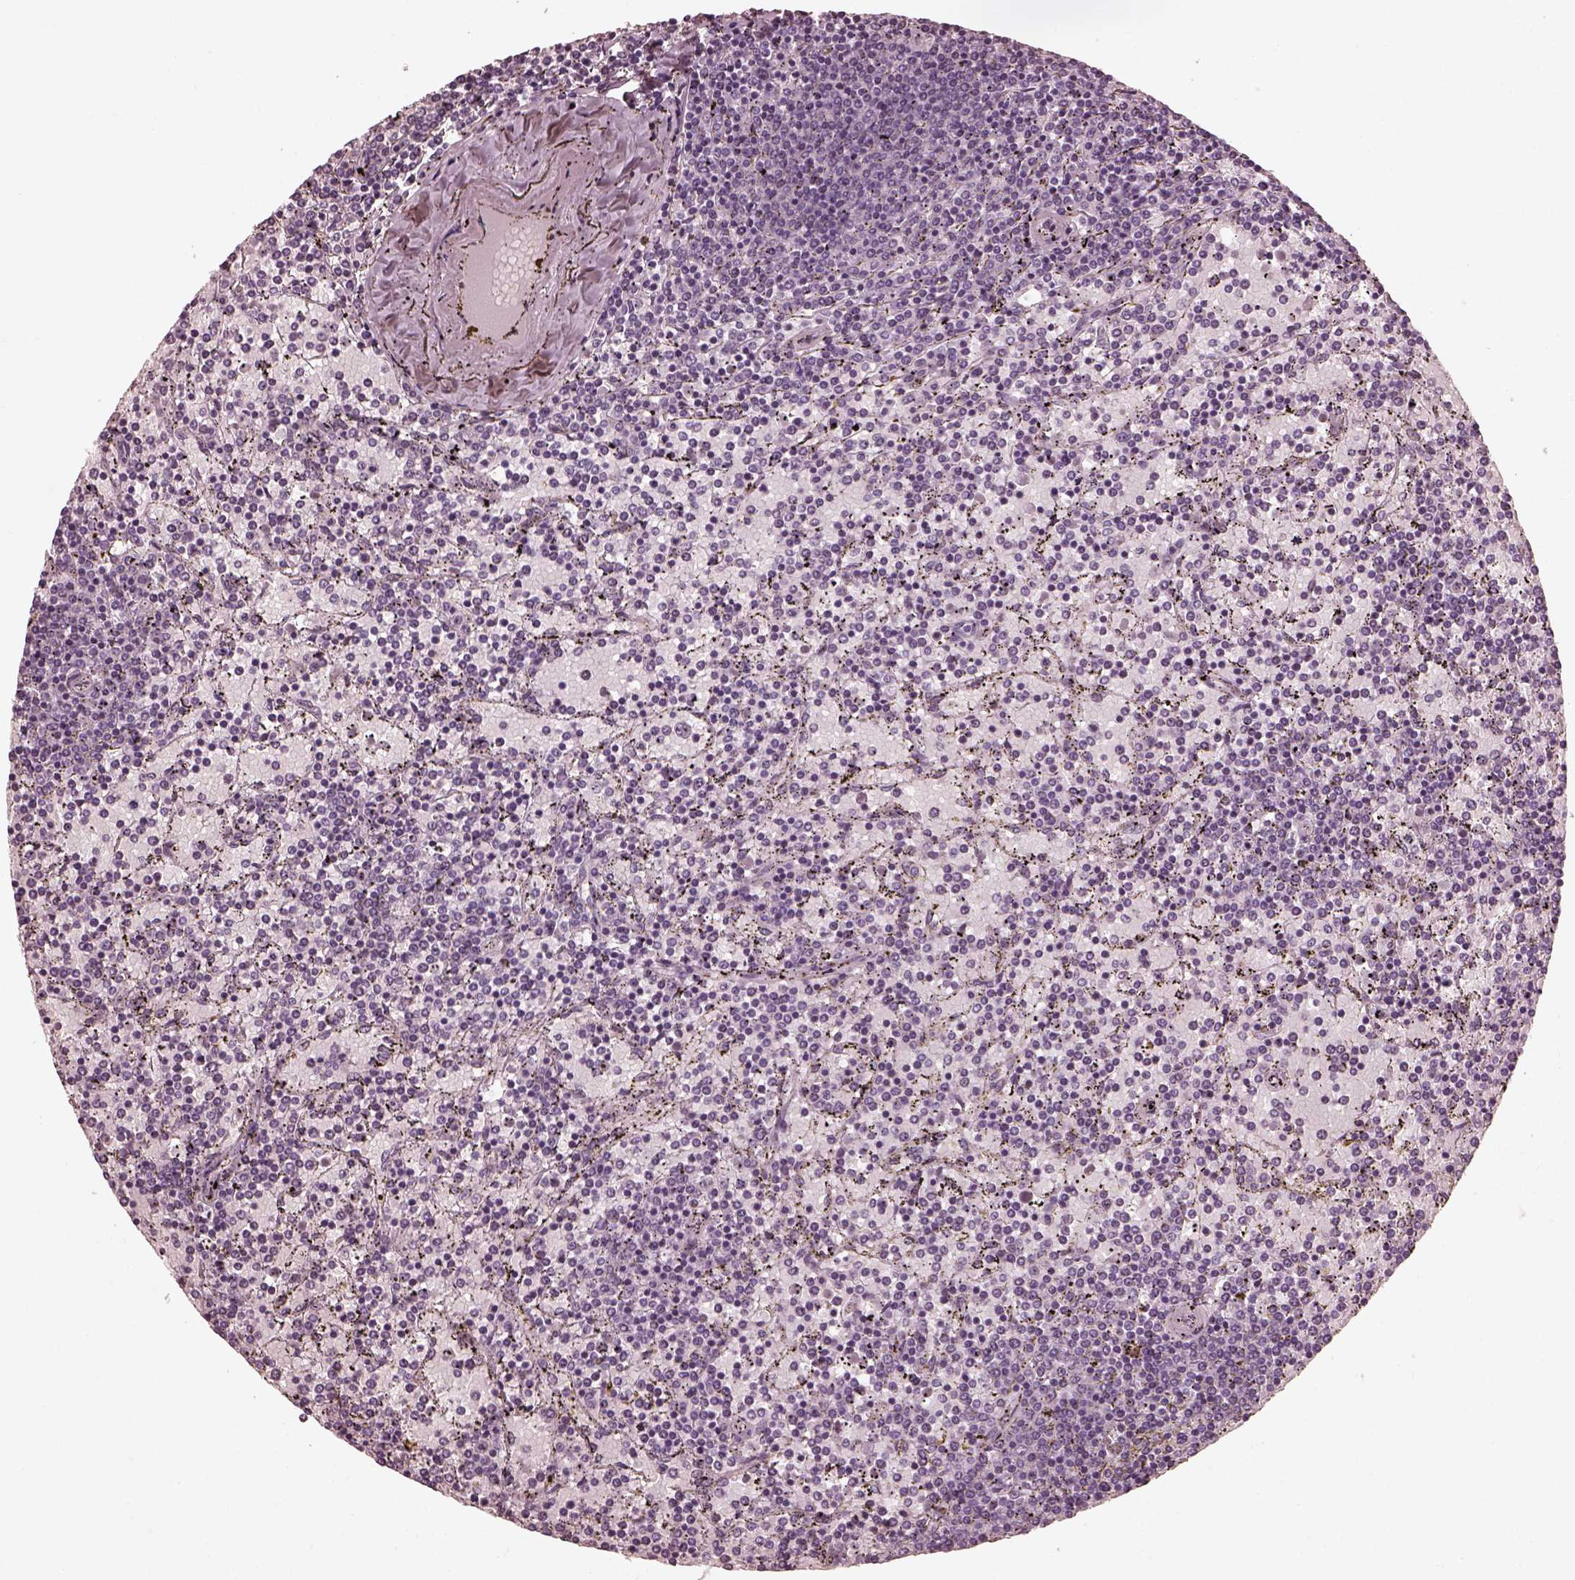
{"staining": {"intensity": "negative", "quantity": "none", "location": "none"}, "tissue": "lymphoma", "cell_type": "Tumor cells", "image_type": "cancer", "snomed": [{"axis": "morphology", "description": "Malignant lymphoma, non-Hodgkin's type, Low grade"}, {"axis": "topography", "description": "Spleen"}], "caption": "Tumor cells are negative for brown protein staining in low-grade malignant lymphoma, non-Hodgkin's type.", "gene": "CGA", "patient": {"sex": "female", "age": 77}}